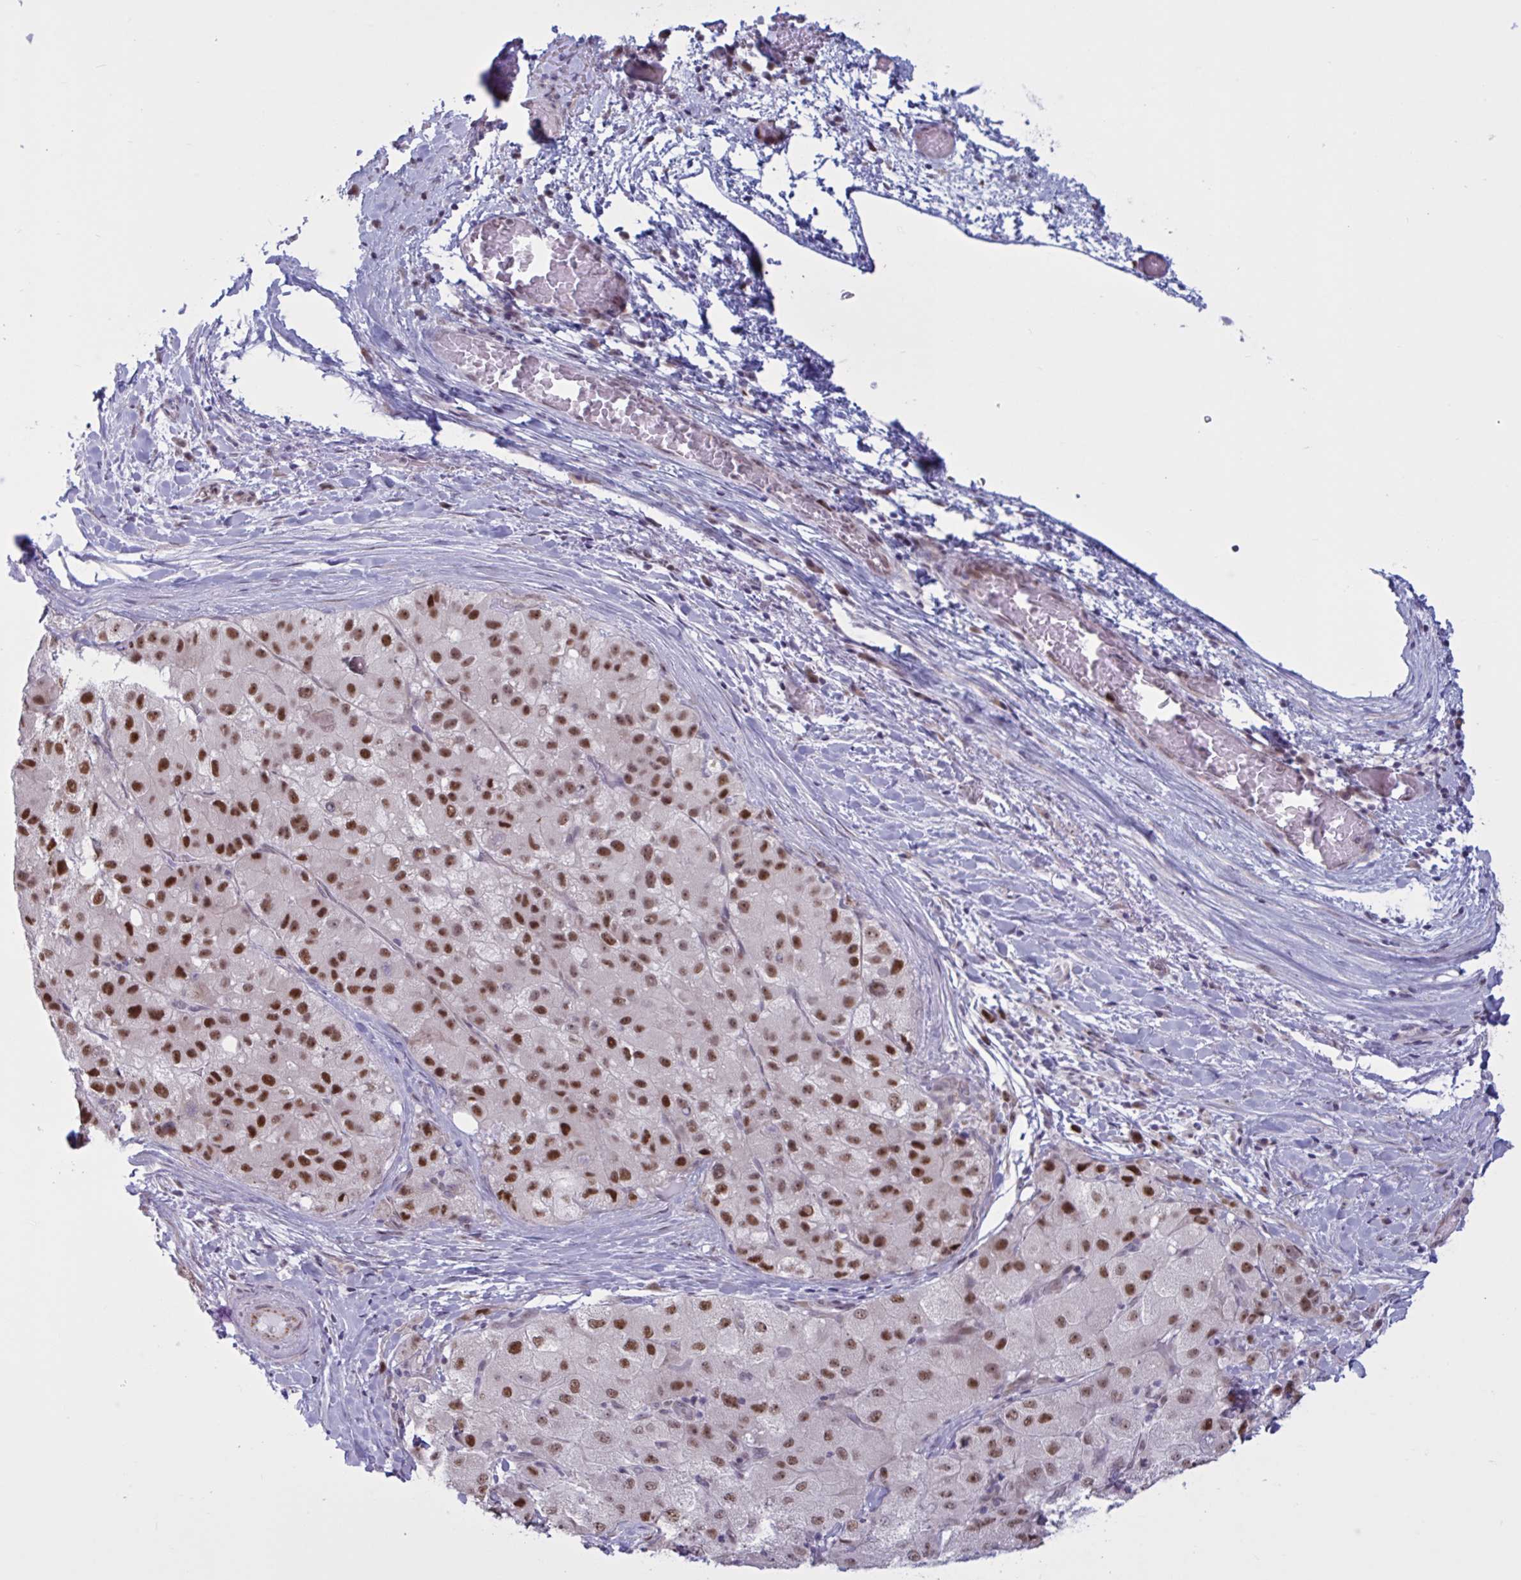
{"staining": {"intensity": "strong", "quantity": ">75%", "location": "nuclear"}, "tissue": "liver cancer", "cell_type": "Tumor cells", "image_type": "cancer", "snomed": [{"axis": "morphology", "description": "Carcinoma, Hepatocellular, NOS"}, {"axis": "topography", "description": "Liver"}], "caption": "The micrograph demonstrates immunohistochemical staining of liver cancer (hepatocellular carcinoma). There is strong nuclear positivity is identified in about >75% of tumor cells.", "gene": "PRMT6", "patient": {"sex": "male", "age": 80}}